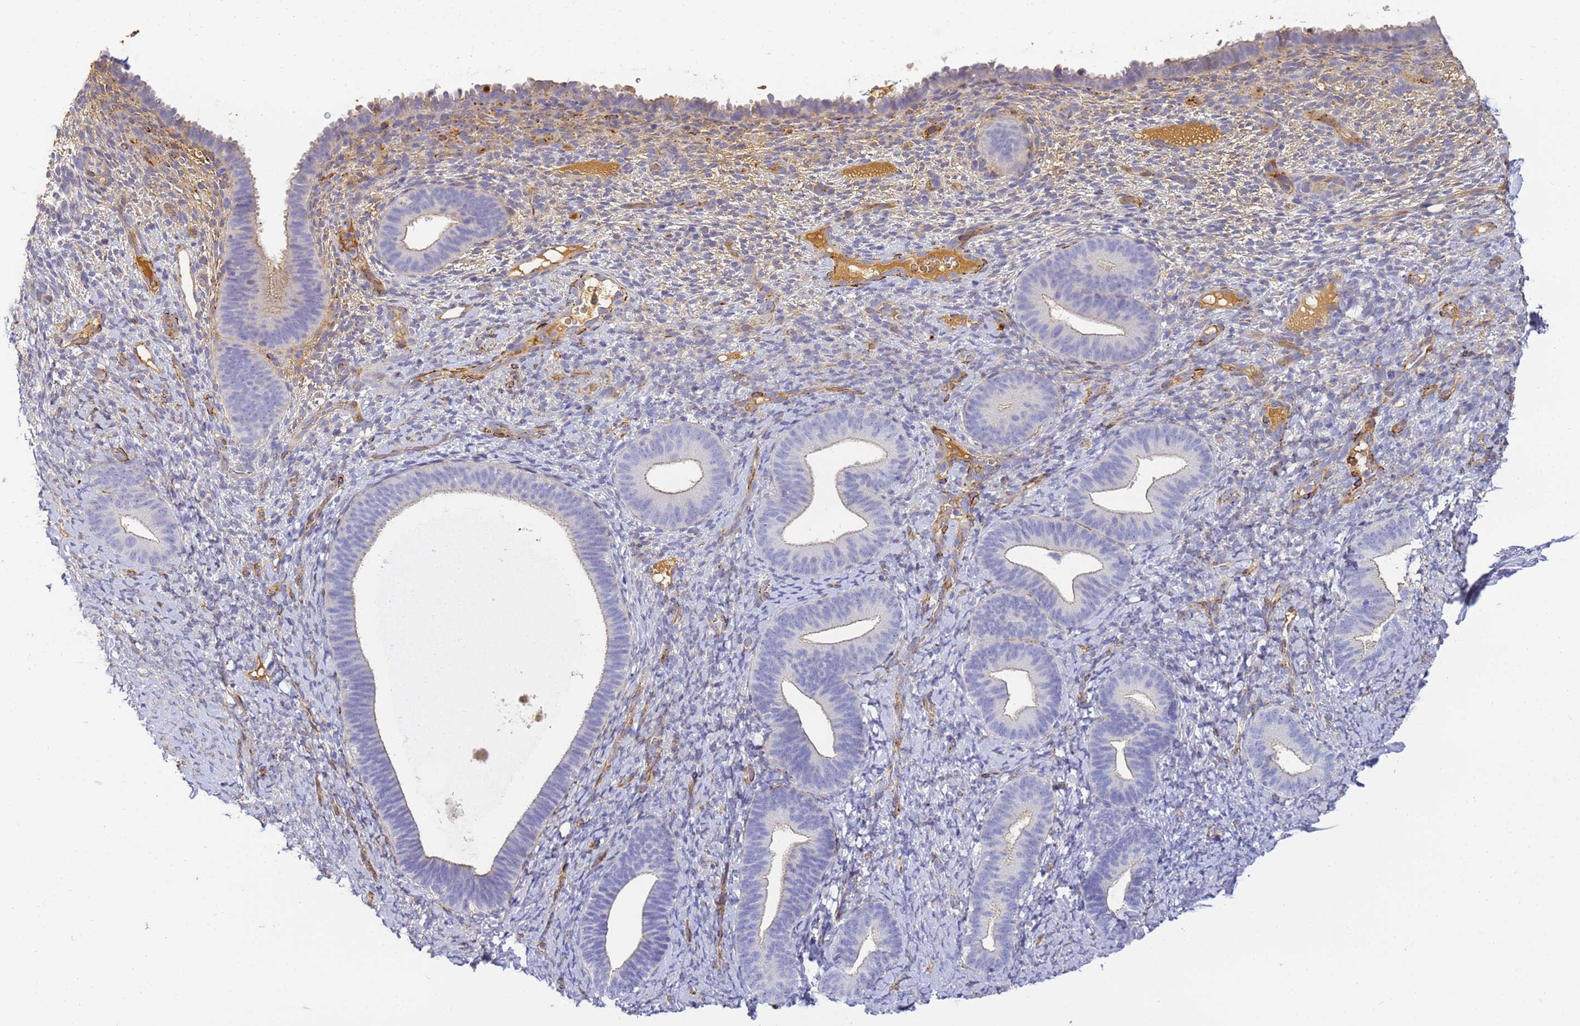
{"staining": {"intensity": "negative", "quantity": "none", "location": "none"}, "tissue": "endometrium", "cell_type": "Cells in endometrial stroma", "image_type": "normal", "snomed": [{"axis": "morphology", "description": "Normal tissue, NOS"}, {"axis": "topography", "description": "Endometrium"}], "caption": "Endometrium was stained to show a protein in brown. There is no significant positivity in cells in endometrial stroma. (DAB IHC visualized using brightfield microscopy, high magnification).", "gene": "CFHR1", "patient": {"sex": "female", "age": 65}}